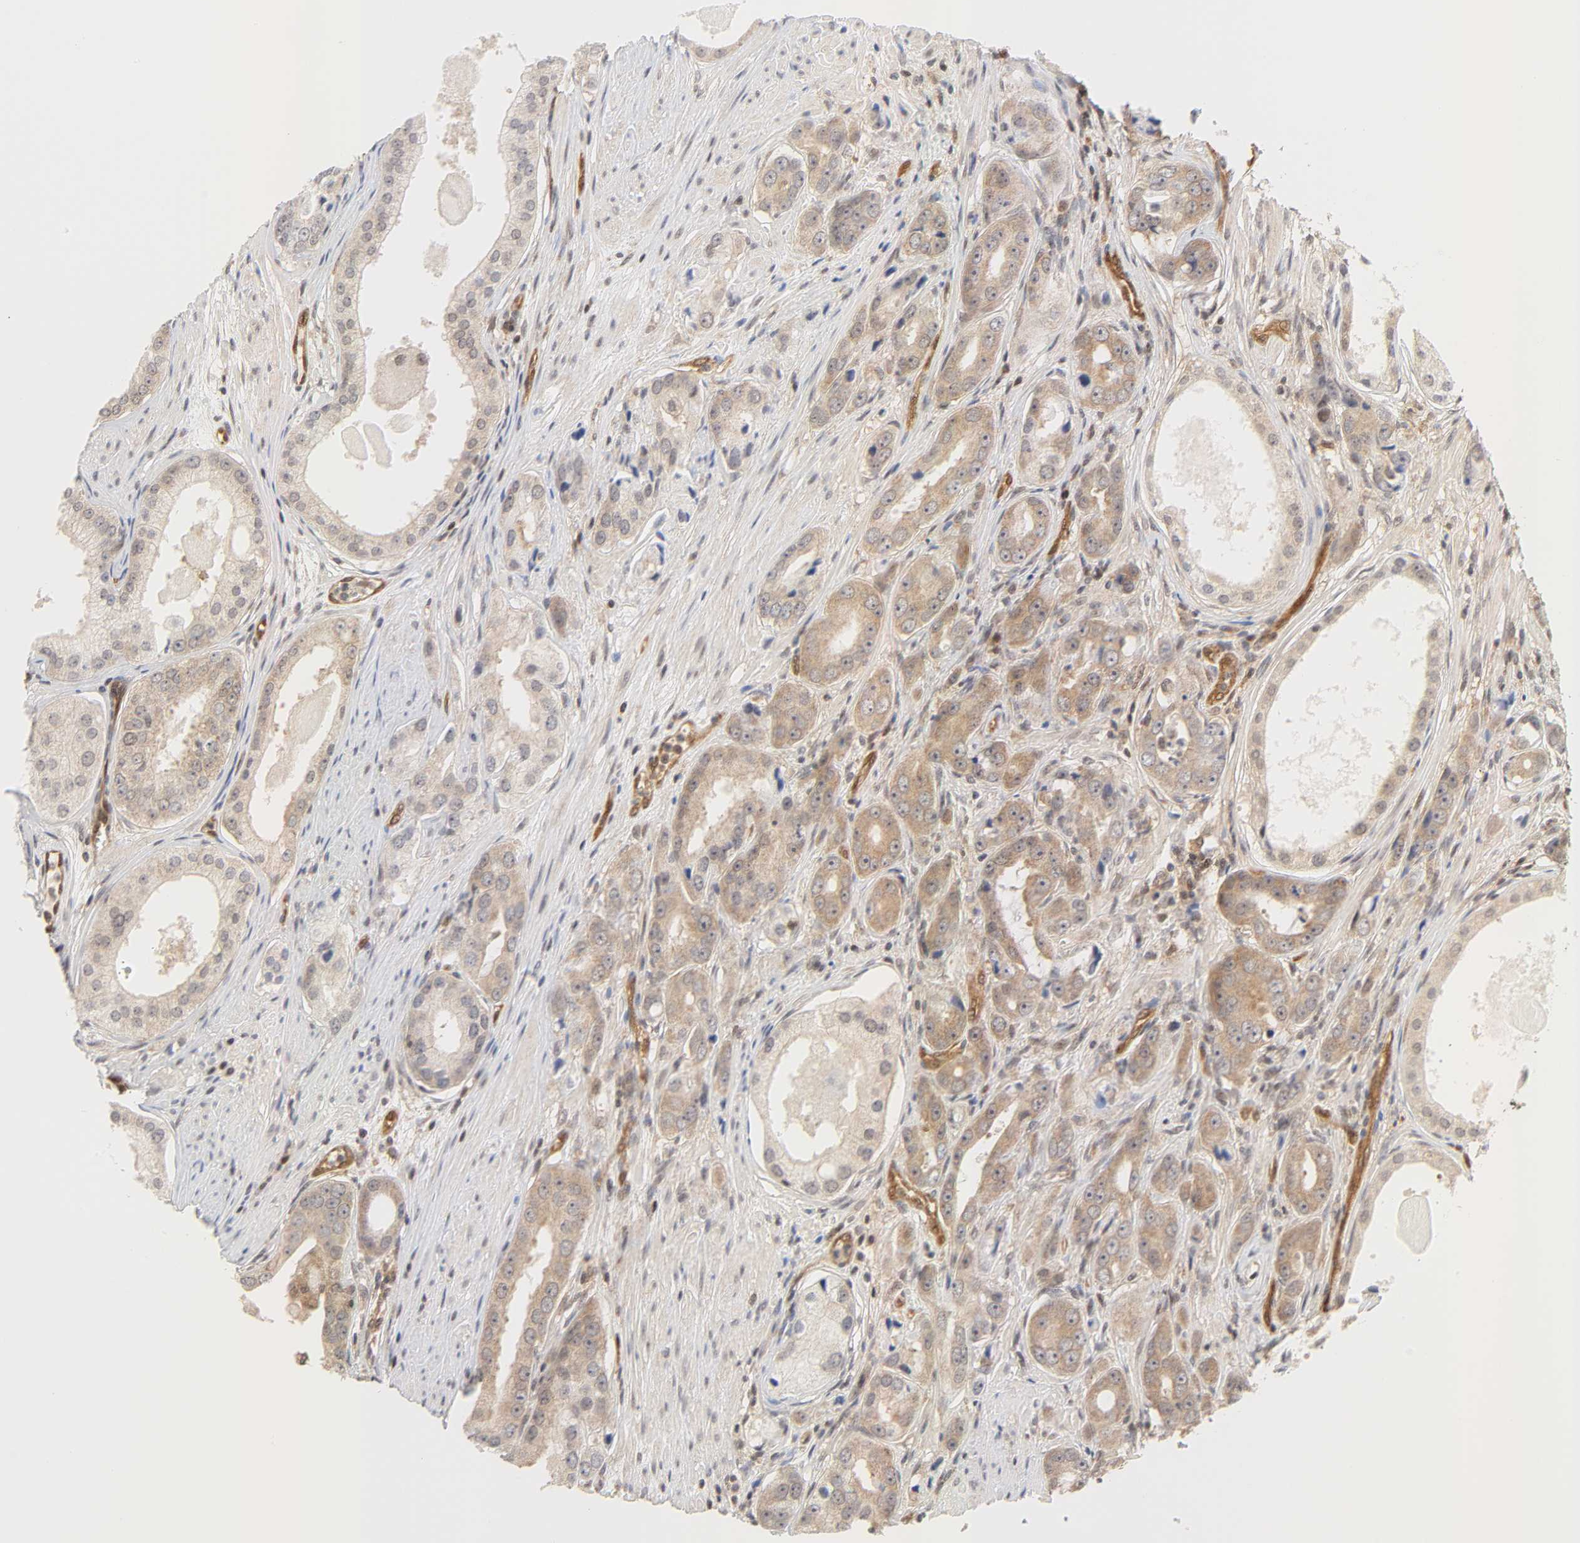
{"staining": {"intensity": "weak", "quantity": ">75%", "location": "cytoplasmic/membranous,nuclear"}, "tissue": "prostate cancer", "cell_type": "Tumor cells", "image_type": "cancer", "snomed": [{"axis": "morphology", "description": "Adenocarcinoma, Medium grade"}, {"axis": "topography", "description": "Prostate"}], "caption": "An immunohistochemistry (IHC) image of tumor tissue is shown. Protein staining in brown labels weak cytoplasmic/membranous and nuclear positivity in adenocarcinoma (medium-grade) (prostate) within tumor cells.", "gene": "CDC37", "patient": {"sex": "male", "age": 53}}